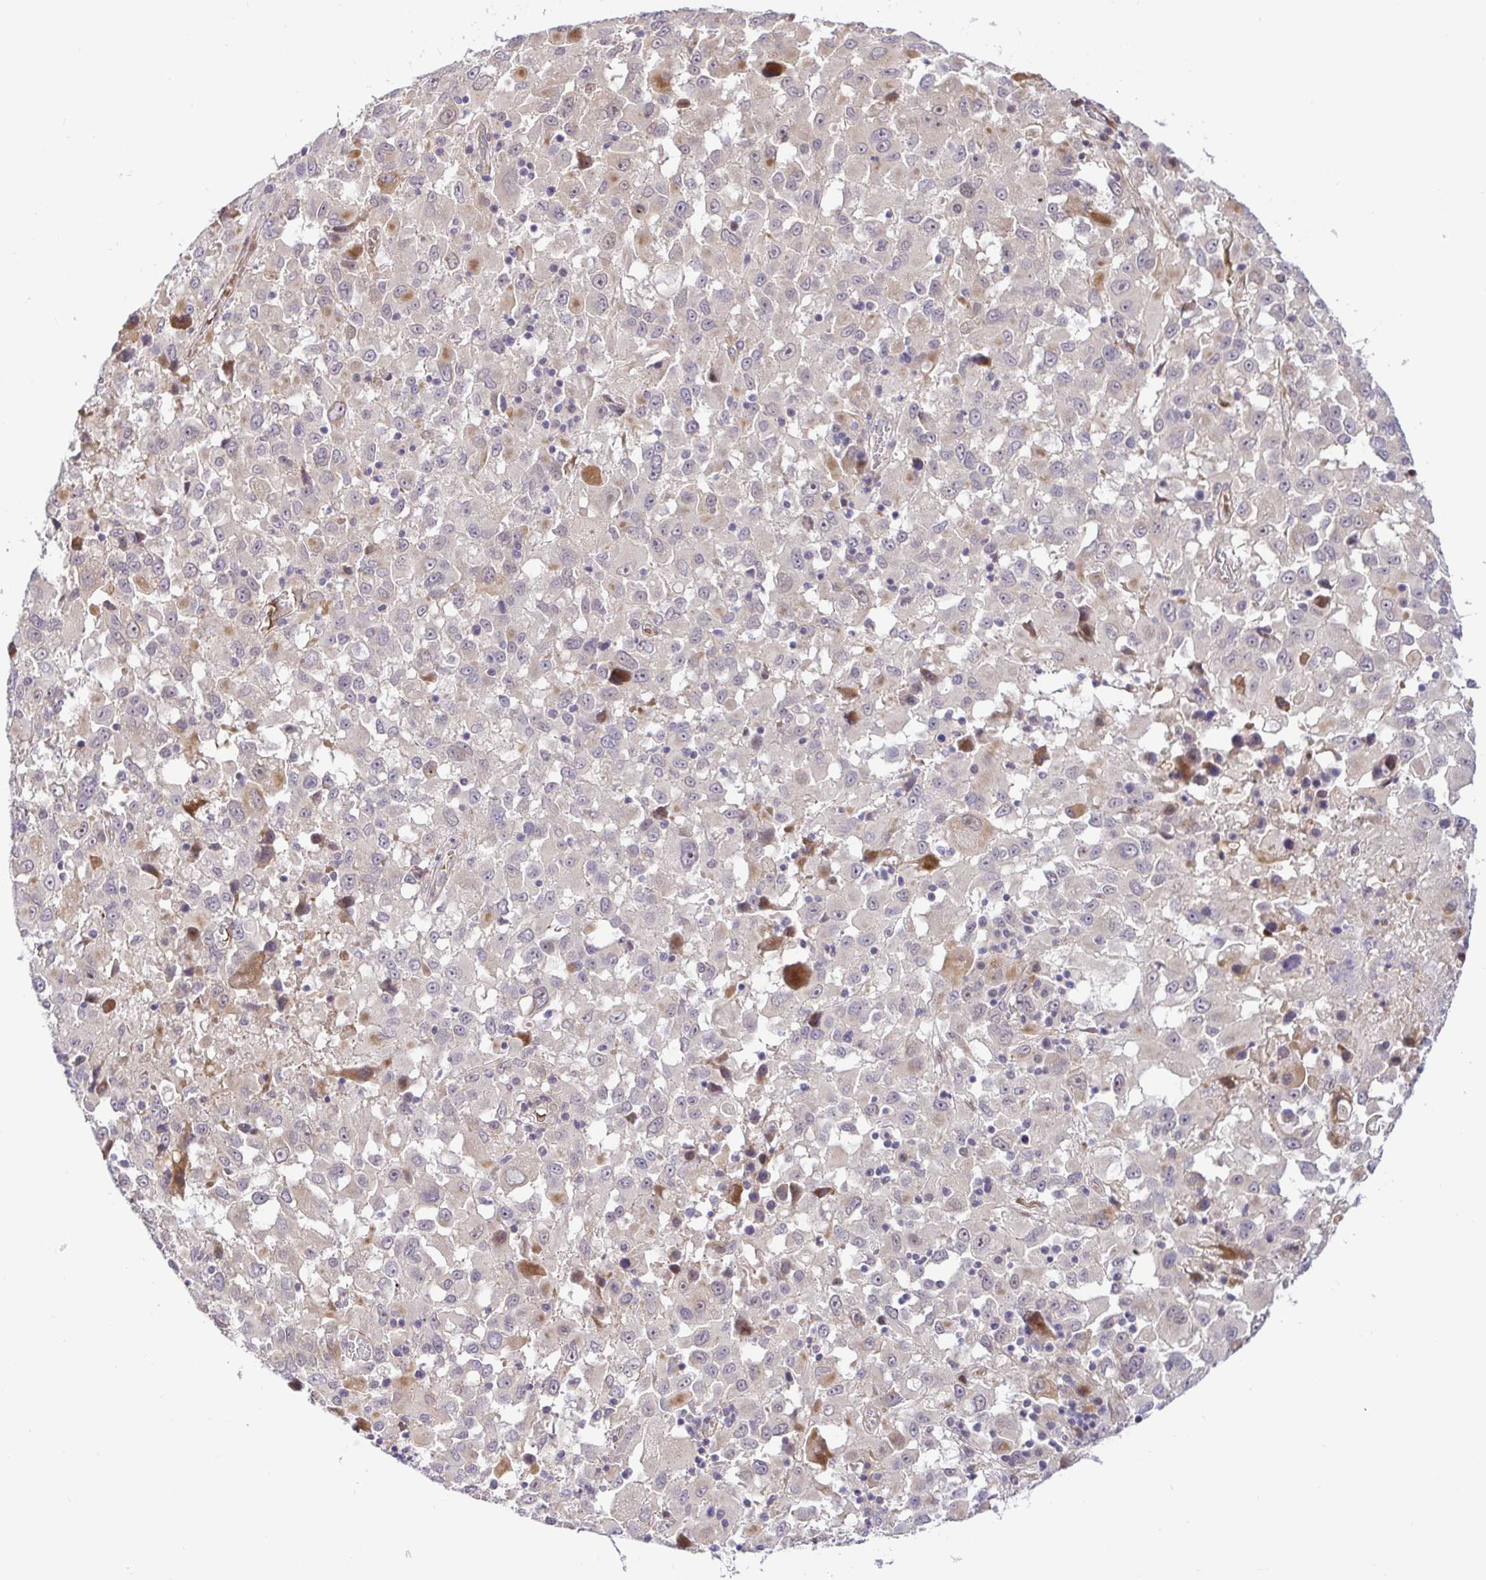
{"staining": {"intensity": "negative", "quantity": "none", "location": "none"}, "tissue": "melanoma", "cell_type": "Tumor cells", "image_type": "cancer", "snomed": [{"axis": "morphology", "description": "Malignant melanoma, Metastatic site"}, {"axis": "topography", "description": "Soft tissue"}], "caption": "Immunohistochemistry (IHC) histopathology image of neoplastic tissue: human malignant melanoma (metastatic site) stained with DAB exhibits no significant protein expression in tumor cells.", "gene": "TRIM55", "patient": {"sex": "male", "age": 50}}